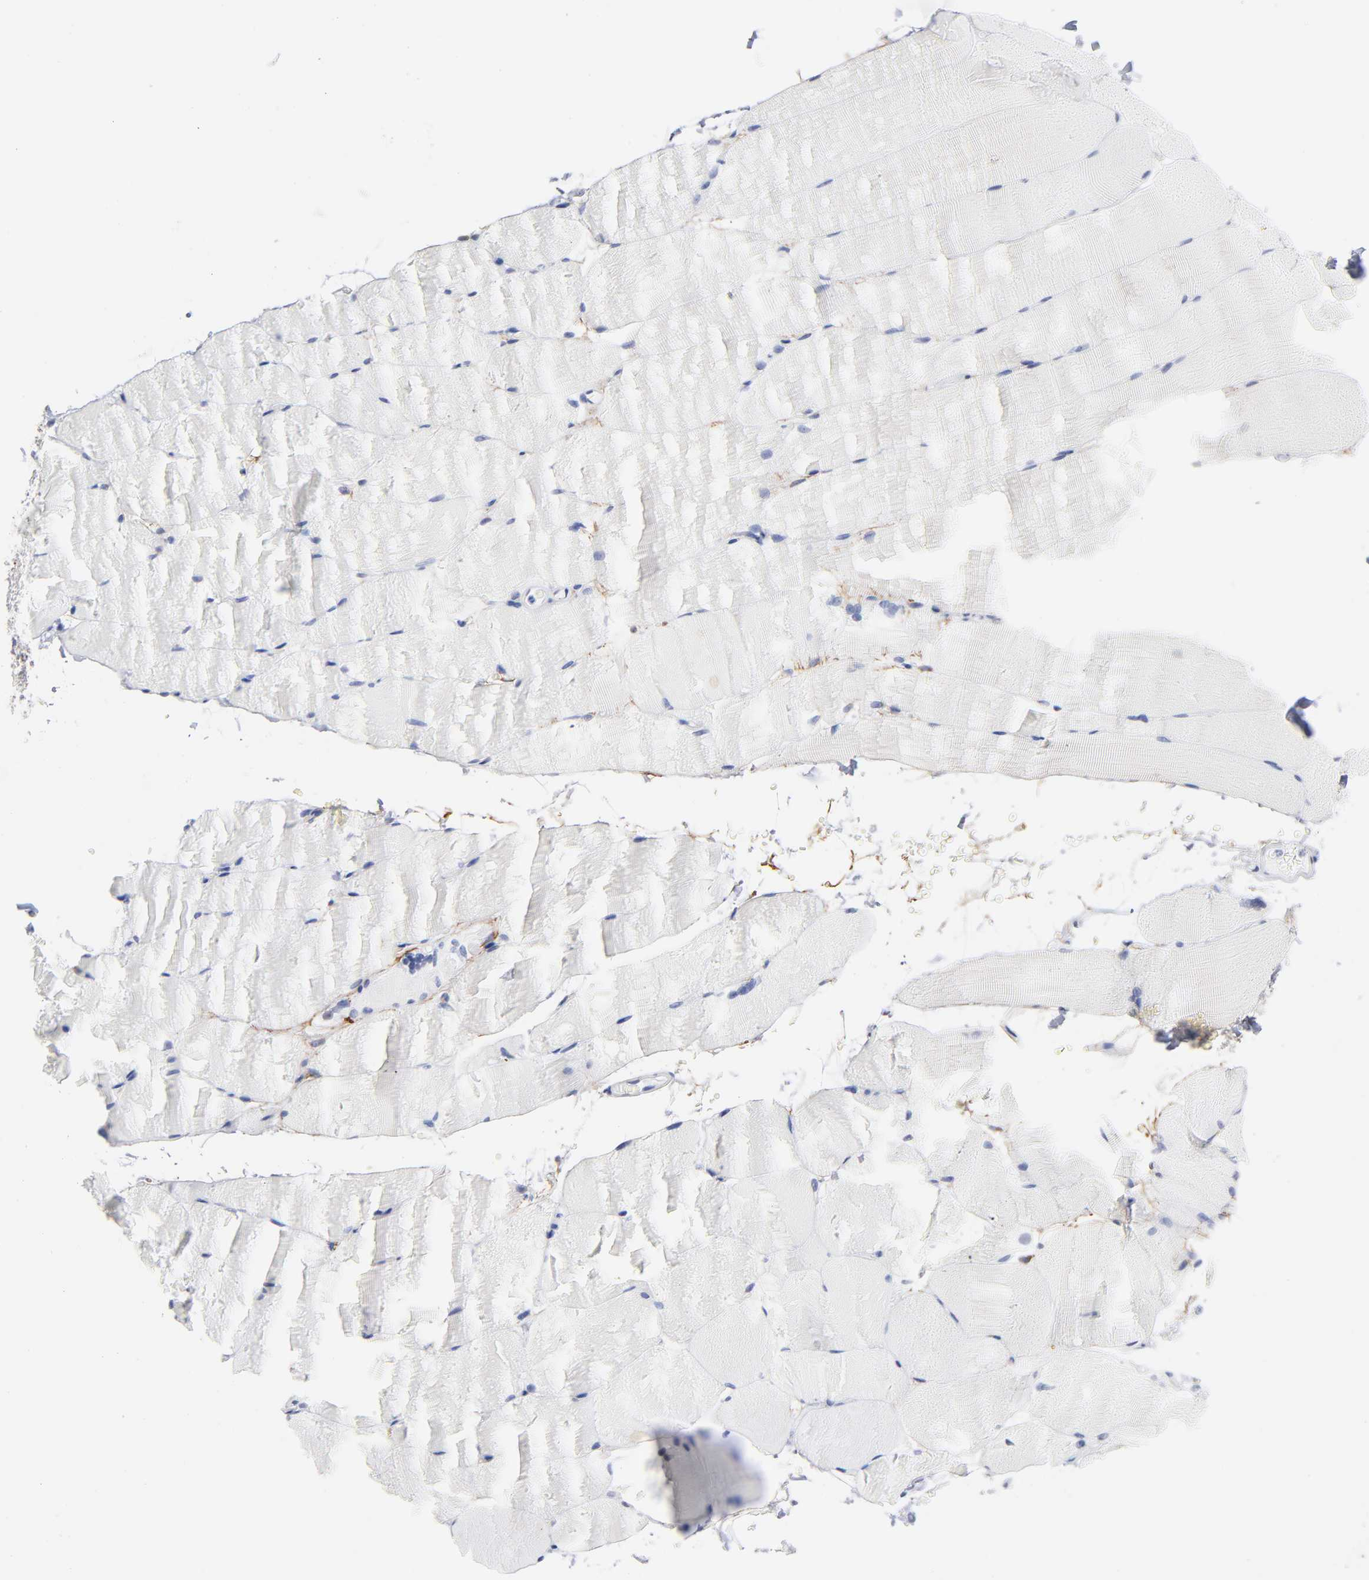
{"staining": {"intensity": "negative", "quantity": "none", "location": "none"}, "tissue": "skeletal muscle", "cell_type": "Myocytes", "image_type": "normal", "snomed": [{"axis": "morphology", "description": "Normal tissue, NOS"}, {"axis": "topography", "description": "Skeletal muscle"}, {"axis": "topography", "description": "Parathyroid gland"}], "caption": "Myocytes show no significant expression in normal skeletal muscle. (Brightfield microscopy of DAB IHC at high magnification).", "gene": "LTBP2", "patient": {"sex": "female", "age": 37}}